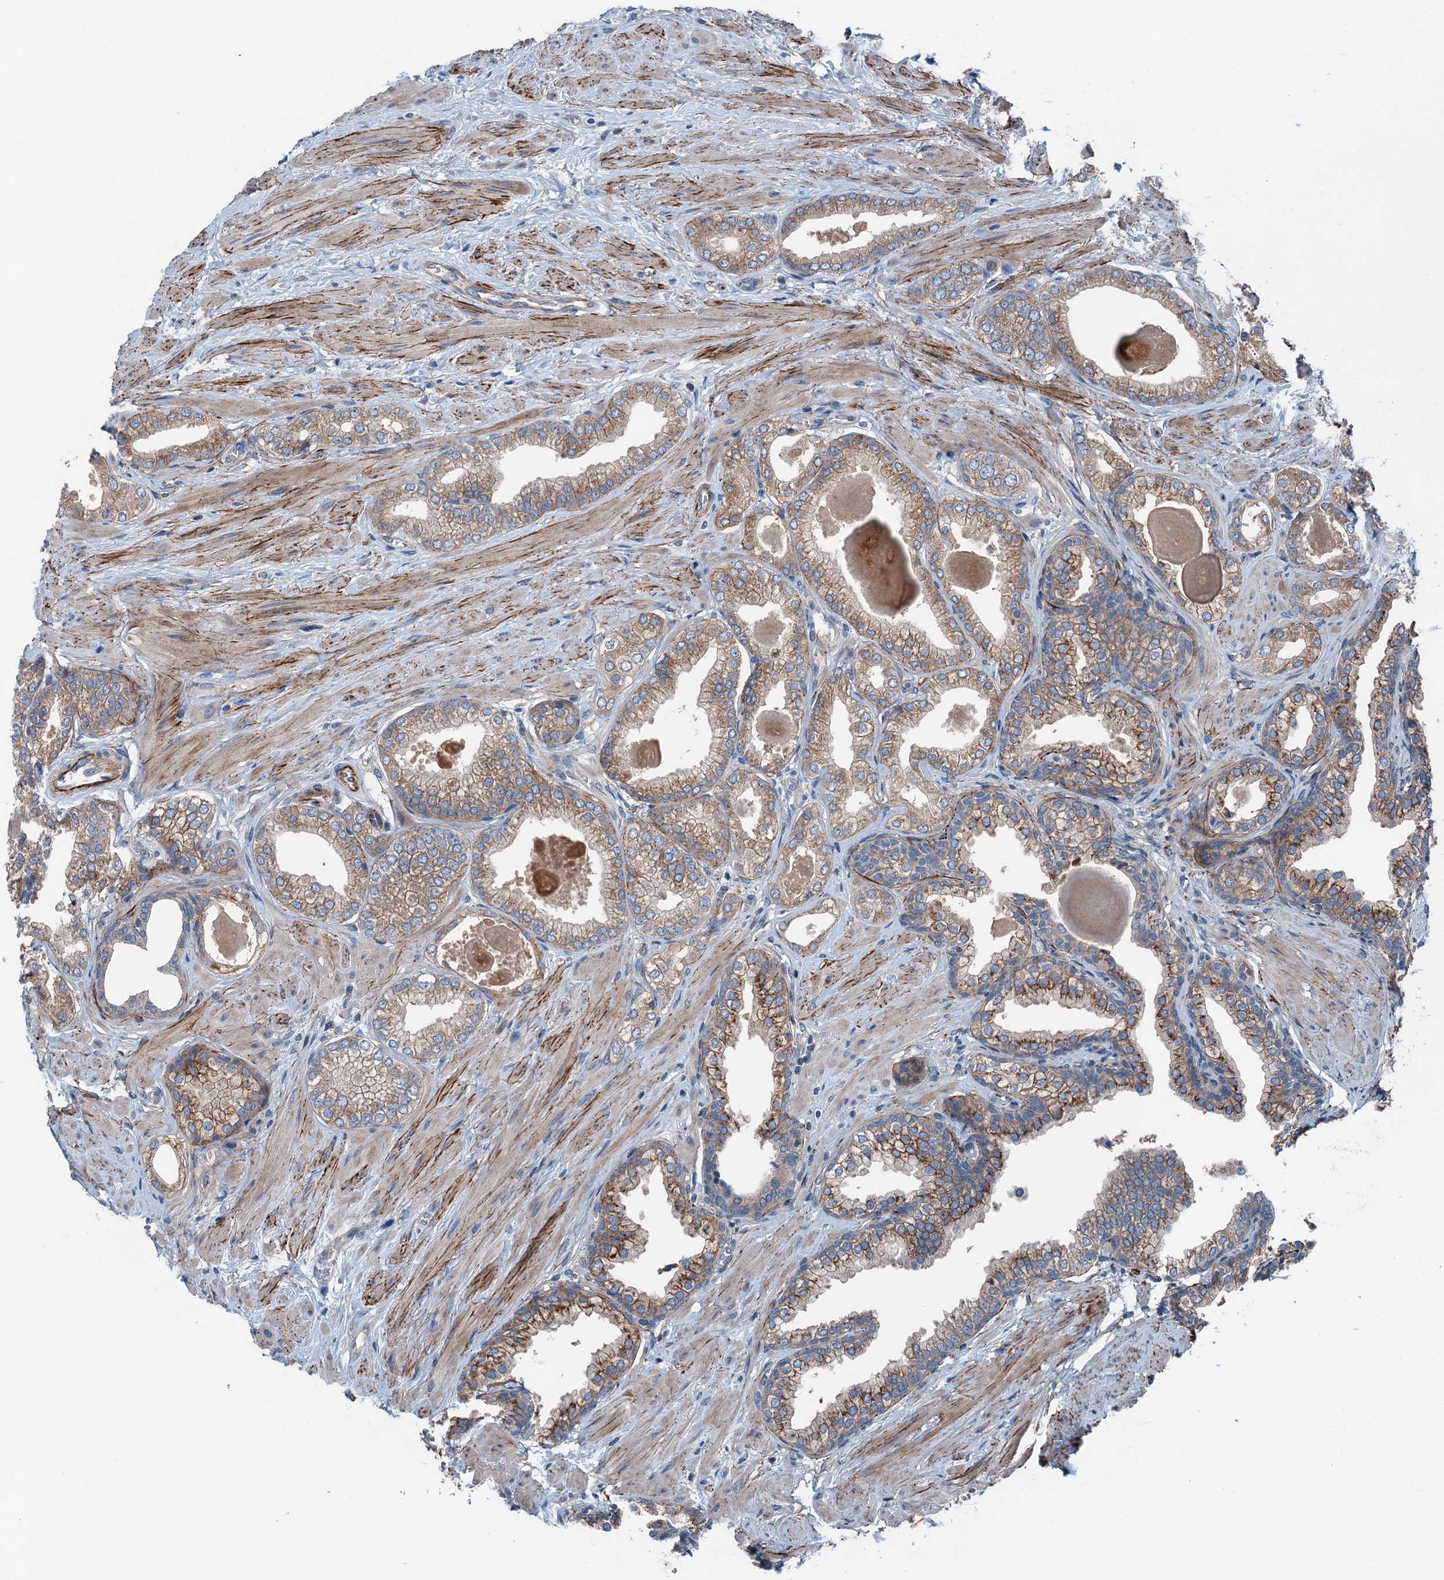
{"staining": {"intensity": "moderate", "quantity": ">75%", "location": "cytoplasmic/membranous"}, "tissue": "prostate", "cell_type": "Glandular cells", "image_type": "normal", "snomed": [{"axis": "morphology", "description": "Normal tissue, NOS"}, {"axis": "topography", "description": "Prostate"}], "caption": "Prostate stained with IHC reveals moderate cytoplasmic/membranous staining in about >75% of glandular cells.", "gene": "SLC2A10", "patient": {"sex": "male", "age": 48}}